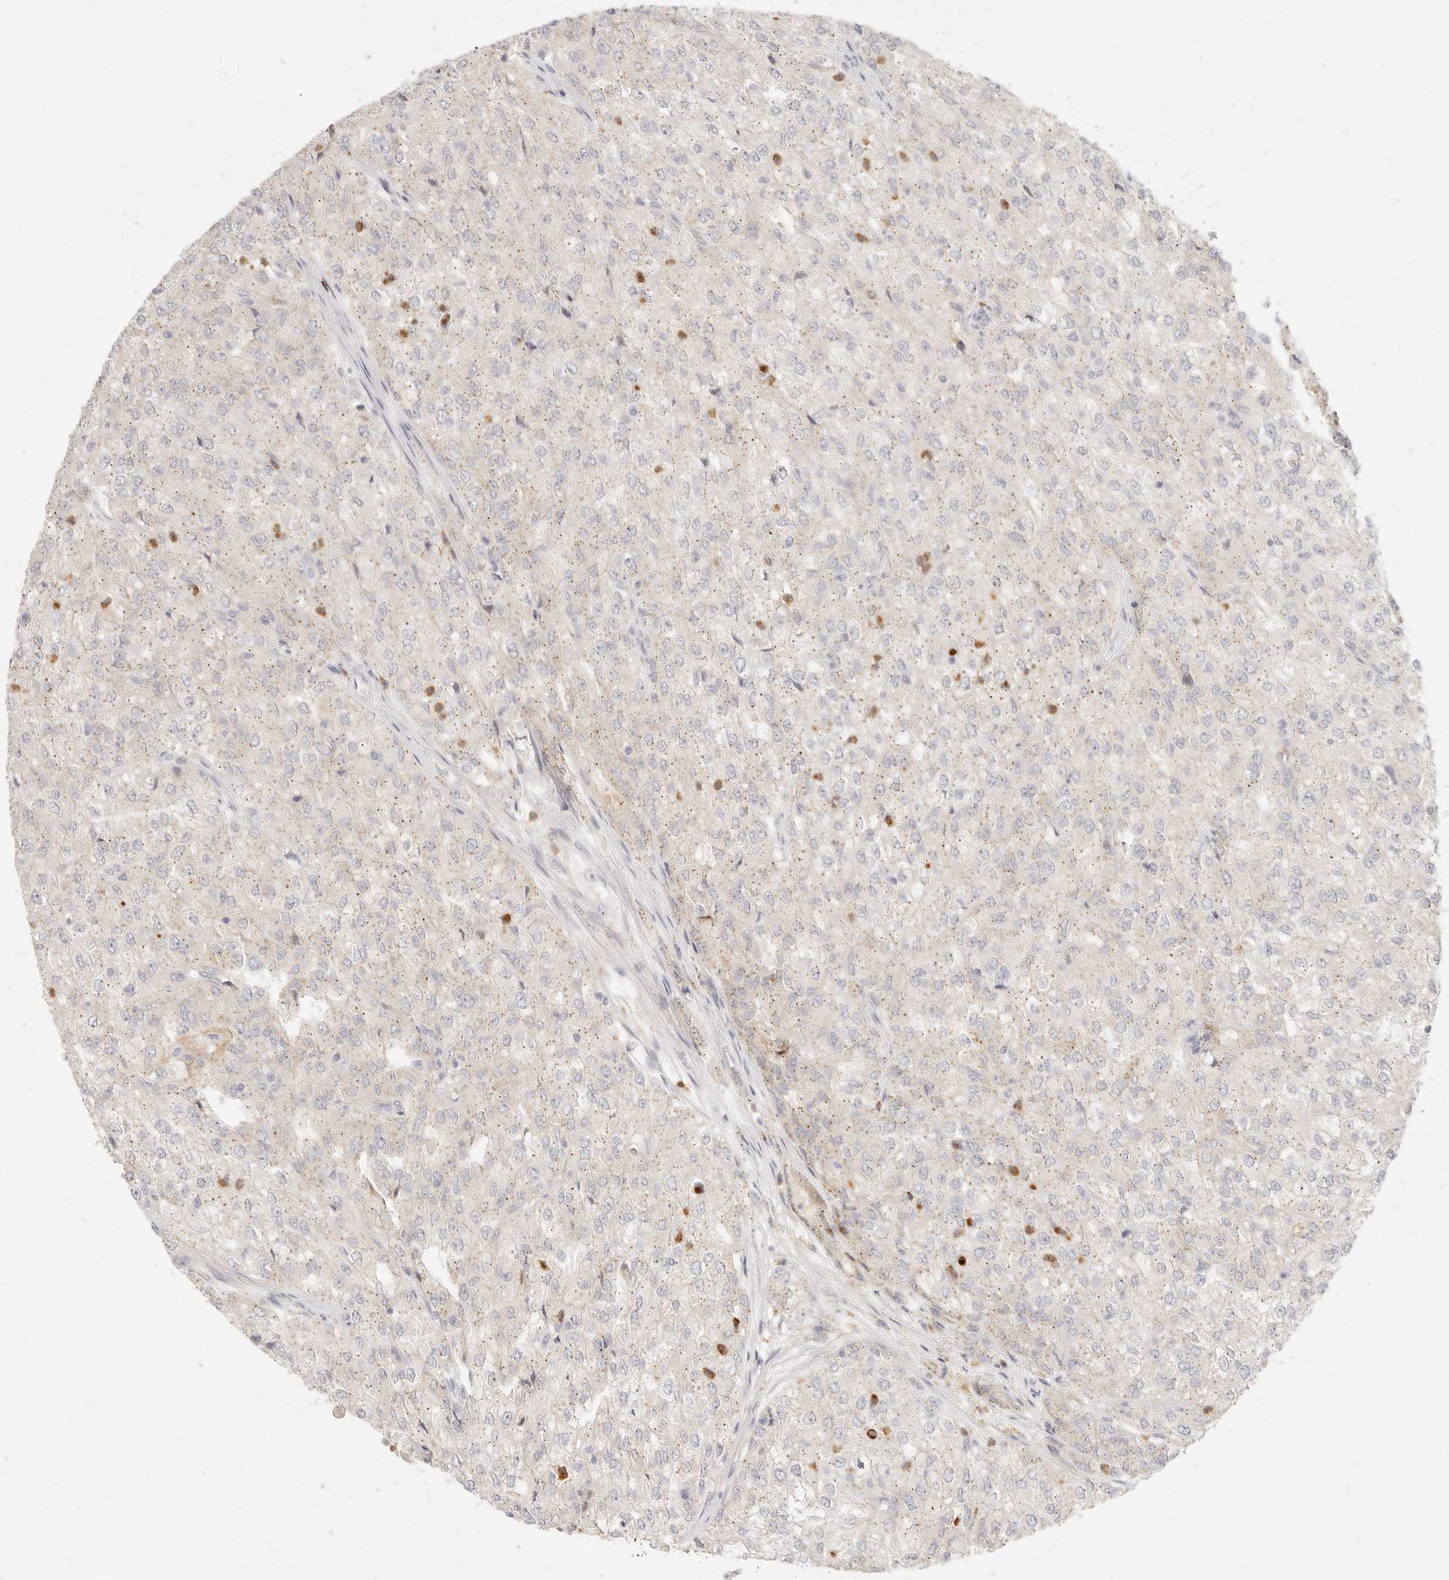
{"staining": {"intensity": "negative", "quantity": "none", "location": "none"}, "tissue": "renal cancer", "cell_type": "Tumor cells", "image_type": "cancer", "snomed": [{"axis": "morphology", "description": "Adenocarcinoma, NOS"}, {"axis": "topography", "description": "Kidney"}], "caption": "High magnification brightfield microscopy of adenocarcinoma (renal) stained with DAB (3,3'-diaminobenzidine) (brown) and counterstained with hematoxylin (blue): tumor cells show no significant staining.", "gene": "ASCL3", "patient": {"sex": "female", "age": 54}}